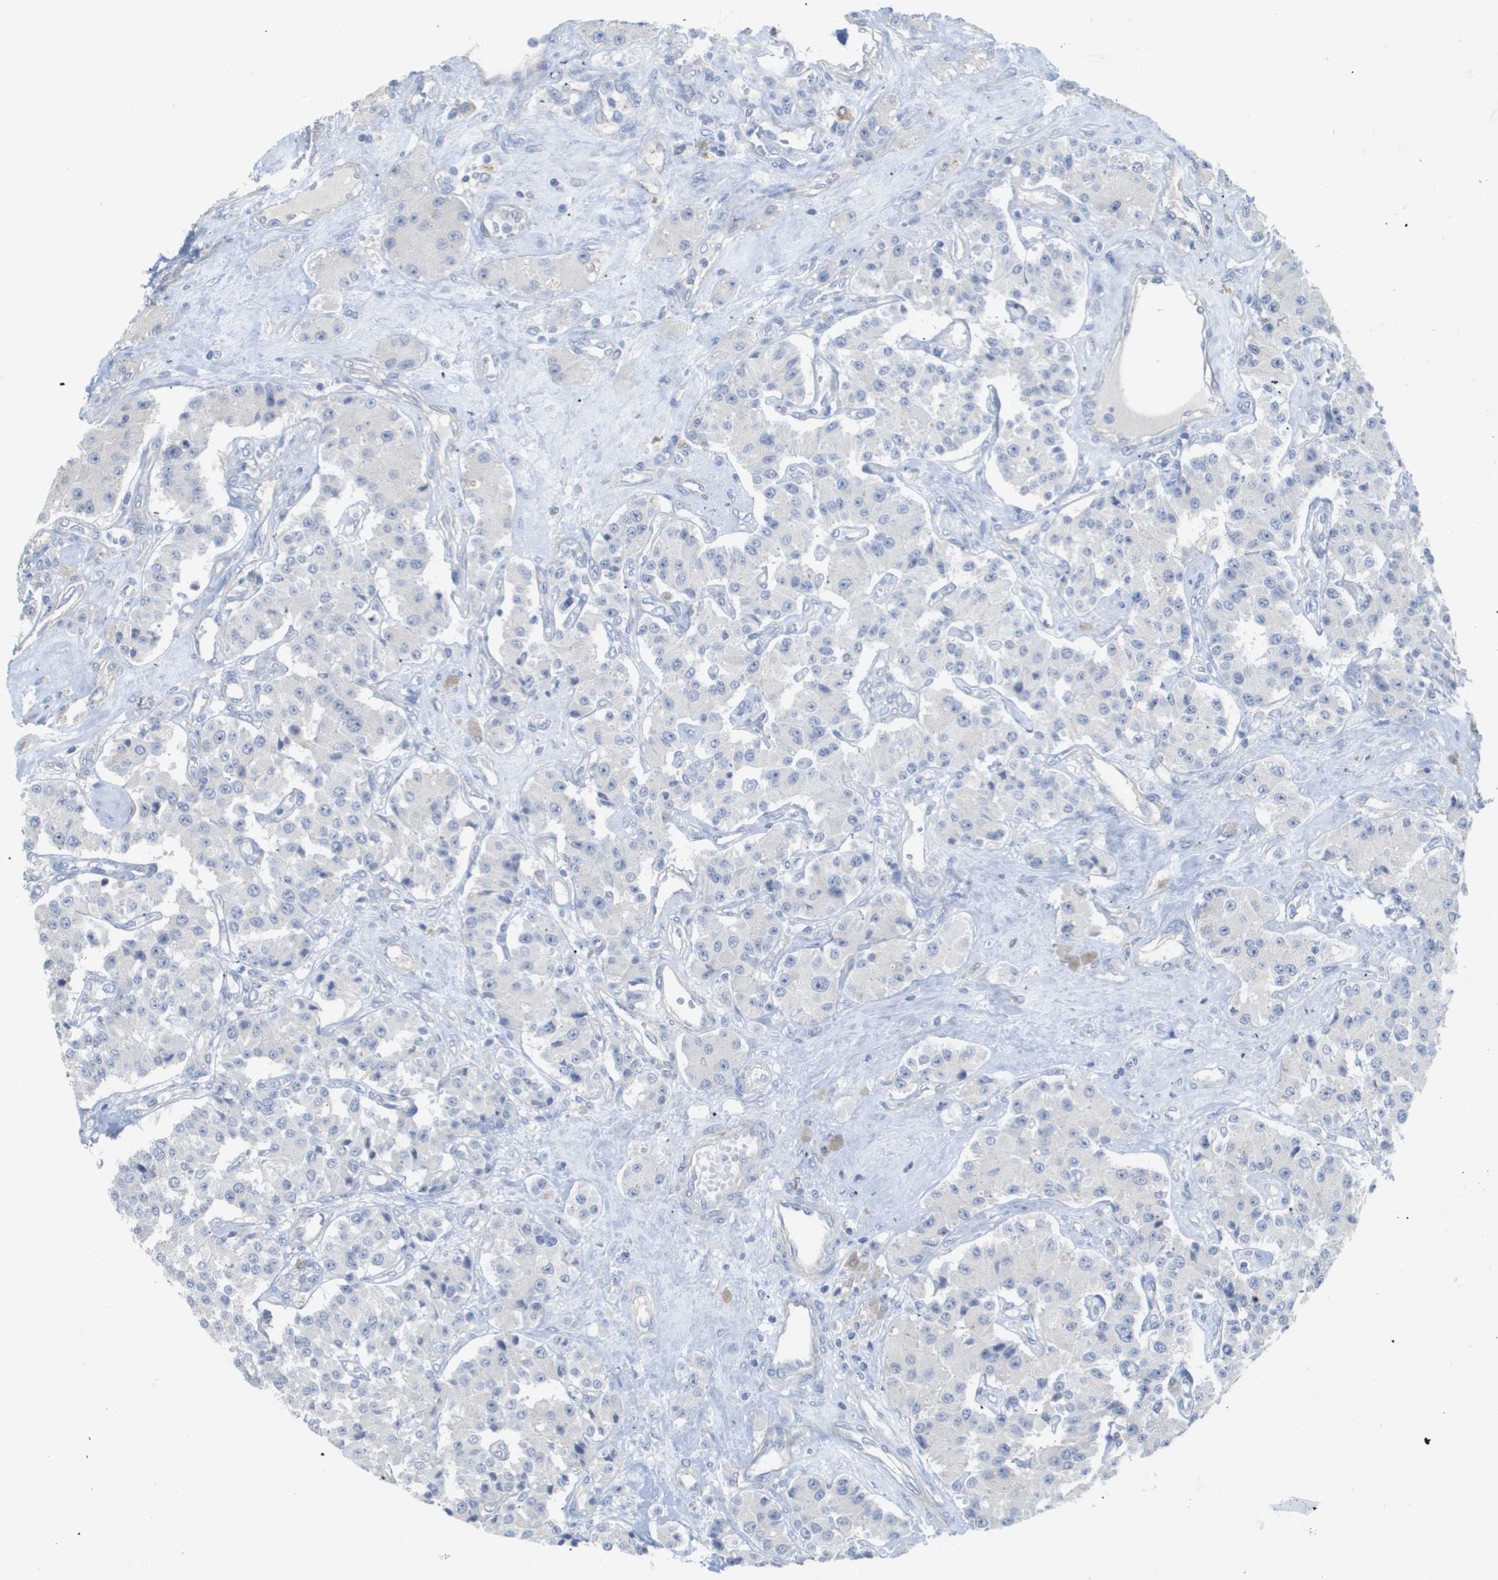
{"staining": {"intensity": "negative", "quantity": "none", "location": "none"}, "tissue": "carcinoid", "cell_type": "Tumor cells", "image_type": "cancer", "snomed": [{"axis": "morphology", "description": "Carcinoid, malignant, NOS"}, {"axis": "topography", "description": "Pancreas"}], "caption": "Protein analysis of carcinoid reveals no significant staining in tumor cells. The staining is performed using DAB (3,3'-diaminobenzidine) brown chromogen with nuclei counter-stained in using hematoxylin.", "gene": "MYL3", "patient": {"sex": "male", "age": 41}}